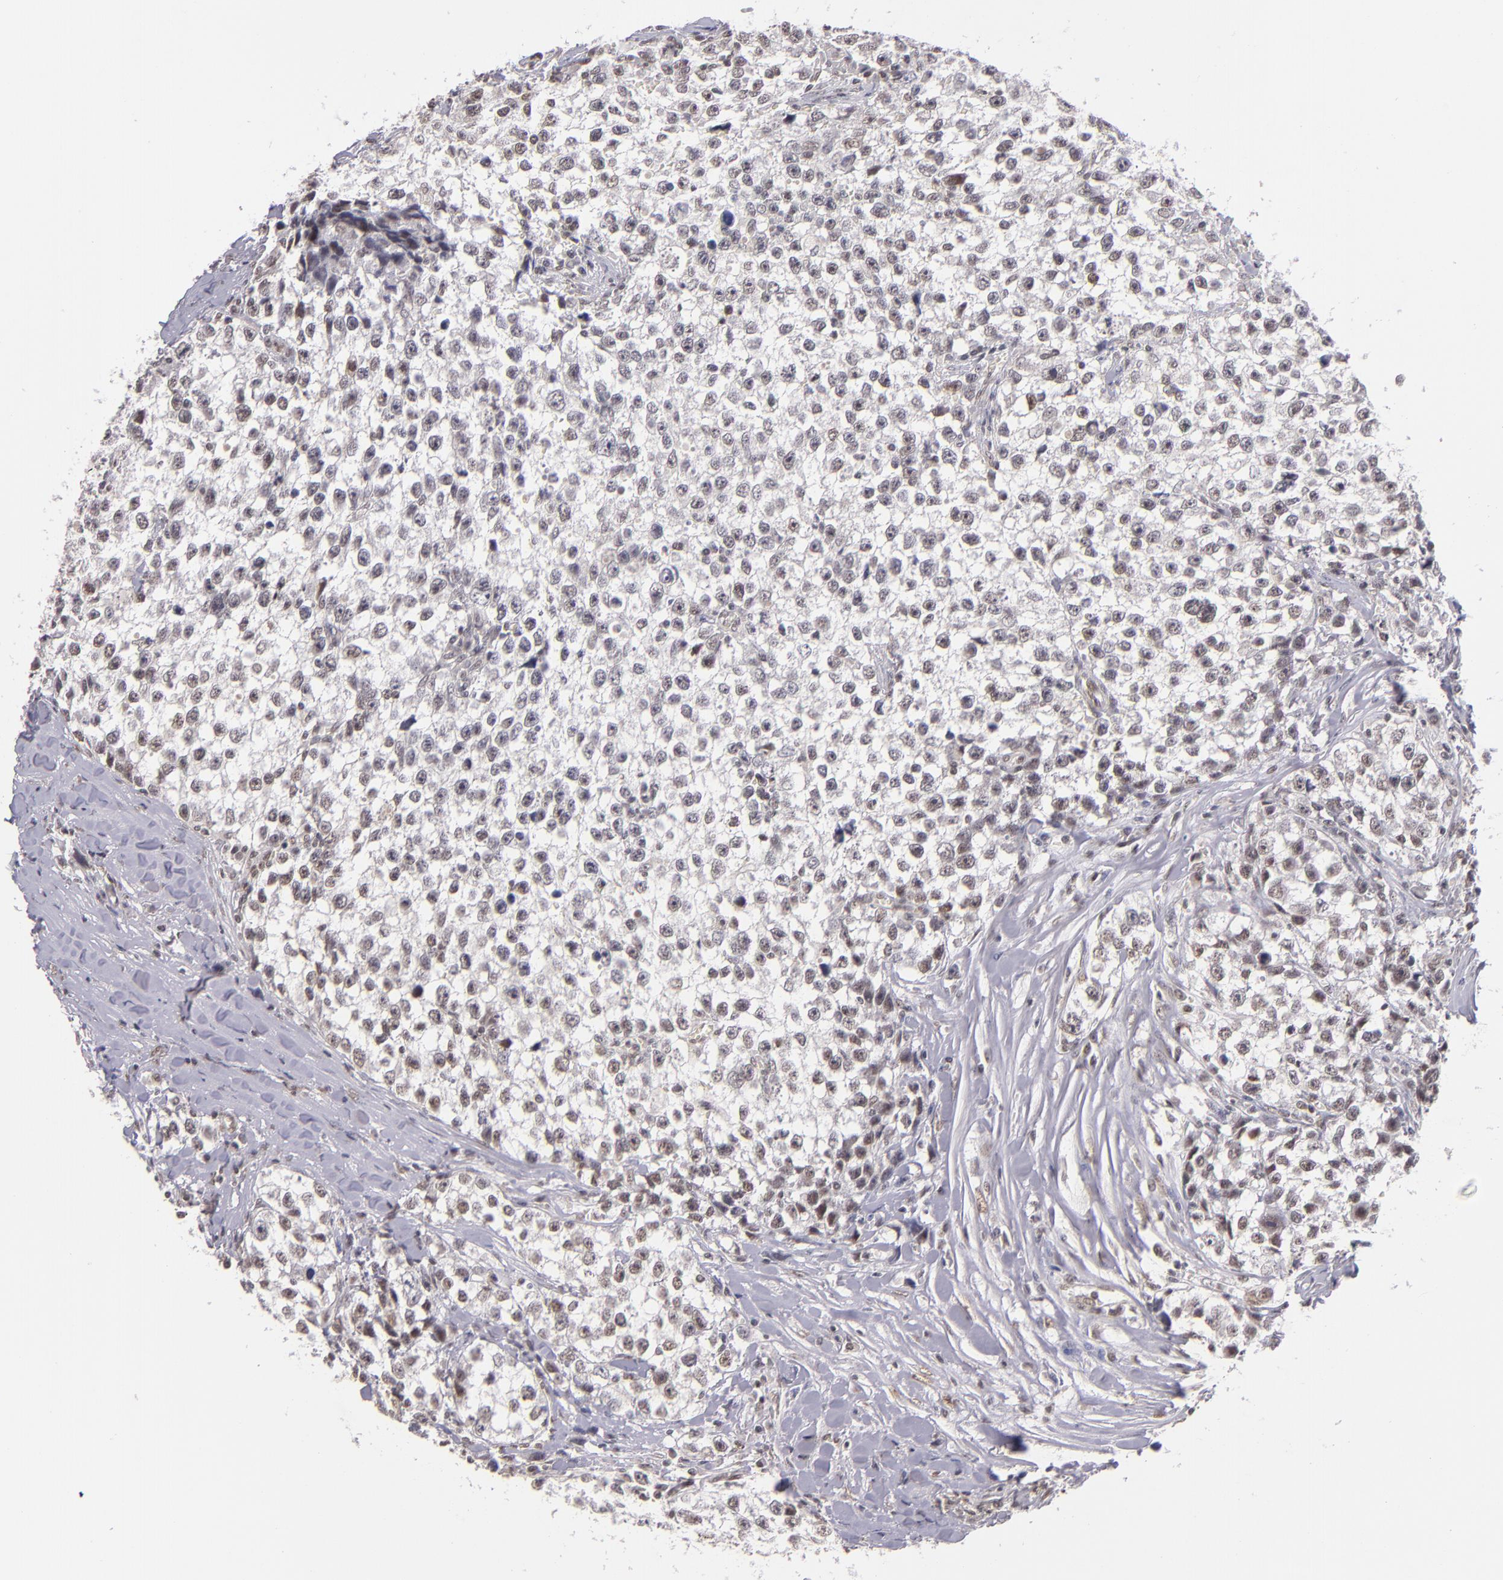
{"staining": {"intensity": "weak", "quantity": "25%-75%", "location": "nuclear"}, "tissue": "testis cancer", "cell_type": "Tumor cells", "image_type": "cancer", "snomed": [{"axis": "morphology", "description": "Seminoma, NOS"}, {"axis": "morphology", "description": "Carcinoma, Embryonal, NOS"}, {"axis": "topography", "description": "Testis"}], "caption": "Weak nuclear staining is identified in about 25%-75% of tumor cells in testis cancer (embryonal carcinoma).", "gene": "ZNF148", "patient": {"sex": "male", "age": 30}}